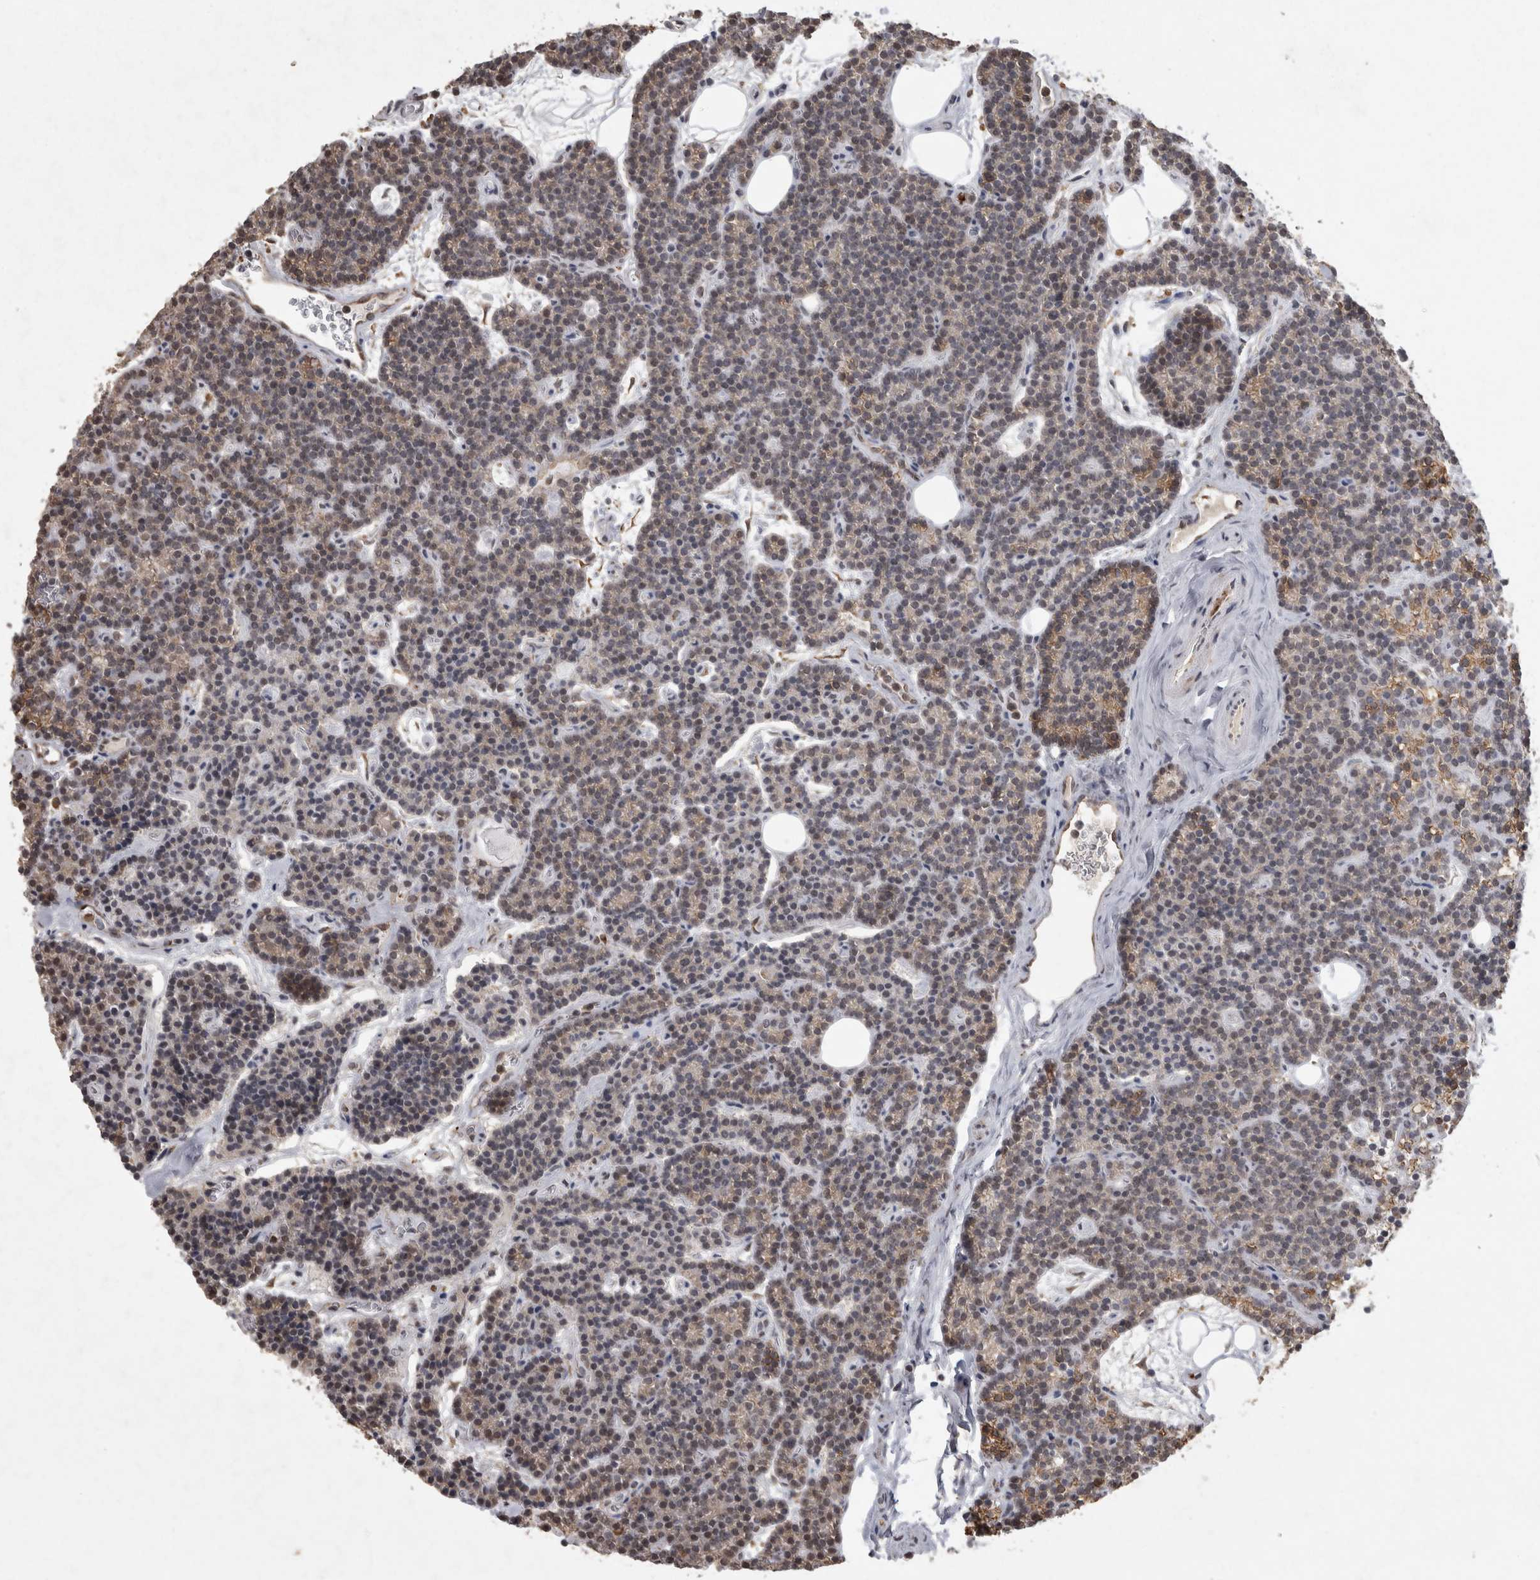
{"staining": {"intensity": "weak", "quantity": ">75%", "location": "cytoplasmic/membranous,nuclear"}, "tissue": "parathyroid gland", "cell_type": "Glandular cells", "image_type": "normal", "snomed": [{"axis": "morphology", "description": "Normal tissue, NOS"}, {"axis": "topography", "description": "Parathyroid gland"}], "caption": "IHC photomicrograph of benign human parathyroid gland stained for a protein (brown), which displays low levels of weak cytoplasmic/membranous,nuclear expression in approximately >75% of glandular cells.", "gene": "MEP1A", "patient": {"sex": "male", "age": 42}}